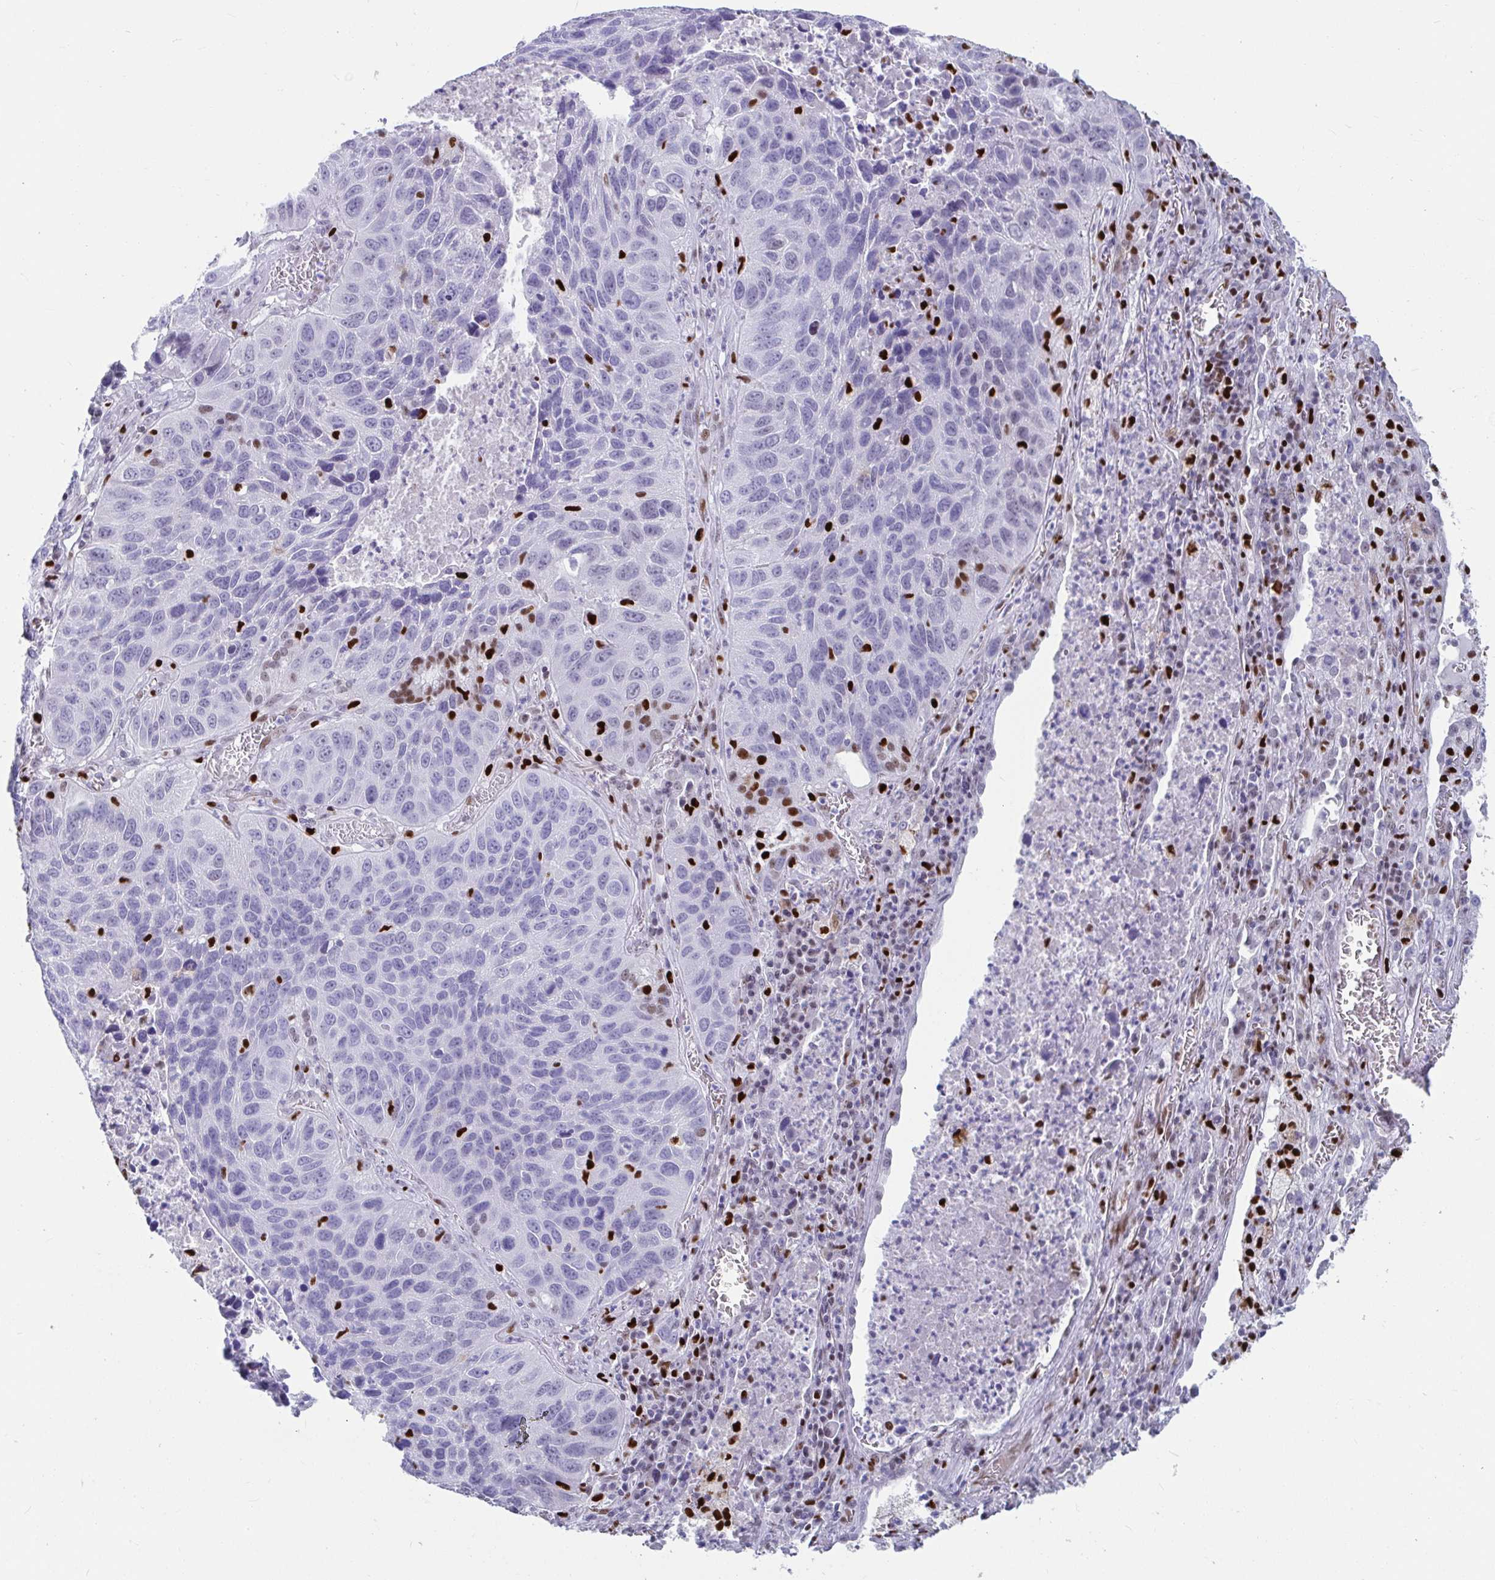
{"staining": {"intensity": "negative", "quantity": "none", "location": "none"}, "tissue": "lung cancer", "cell_type": "Tumor cells", "image_type": "cancer", "snomed": [{"axis": "morphology", "description": "Squamous cell carcinoma, NOS"}, {"axis": "topography", "description": "Lung"}], "caption": "IHC photomicrograph of squamous cell carcinoma (lung) stained for a protein (brown), which shows no staining in tumor cells.", "gene": "ZNF586", "patient": {"sex": "female", "age": 61}}